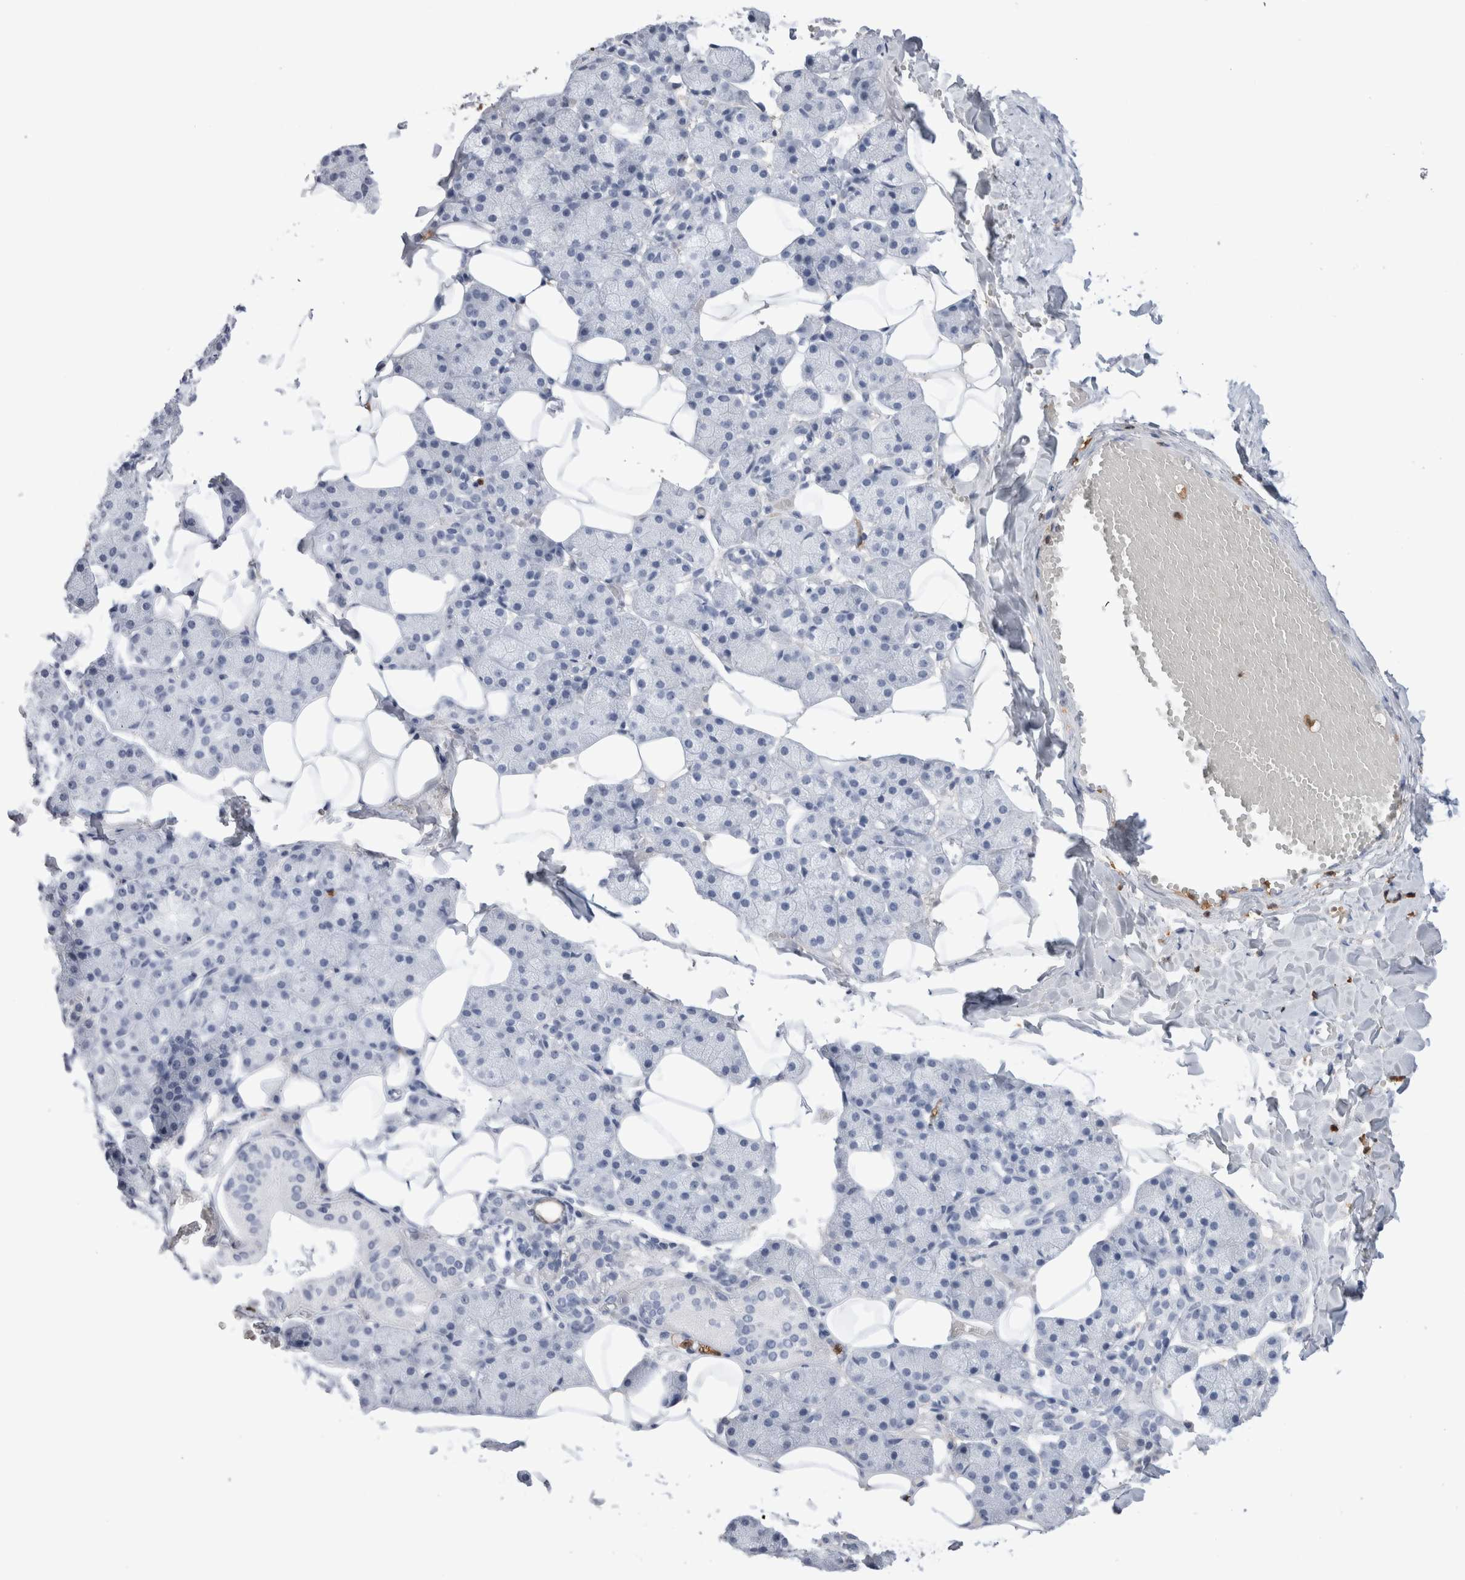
{"staining": {"intensity": "negative", "quantity": "none", "location": "none"}, "tissue": "salivary gland", "cell_type": "Glandular cells", "image_type": "normal", "snomed": [{"axis": "morphology", "description": "Normal tissue, NOS"}, {"axis": "topography", "description": "Salivary gland"}], "caption": "Micrograph shows no protein expression in glandular cells of unremarkable salivary gland.", "gene": "S100A12", "patient": {"sex": "female", "age": 33}}